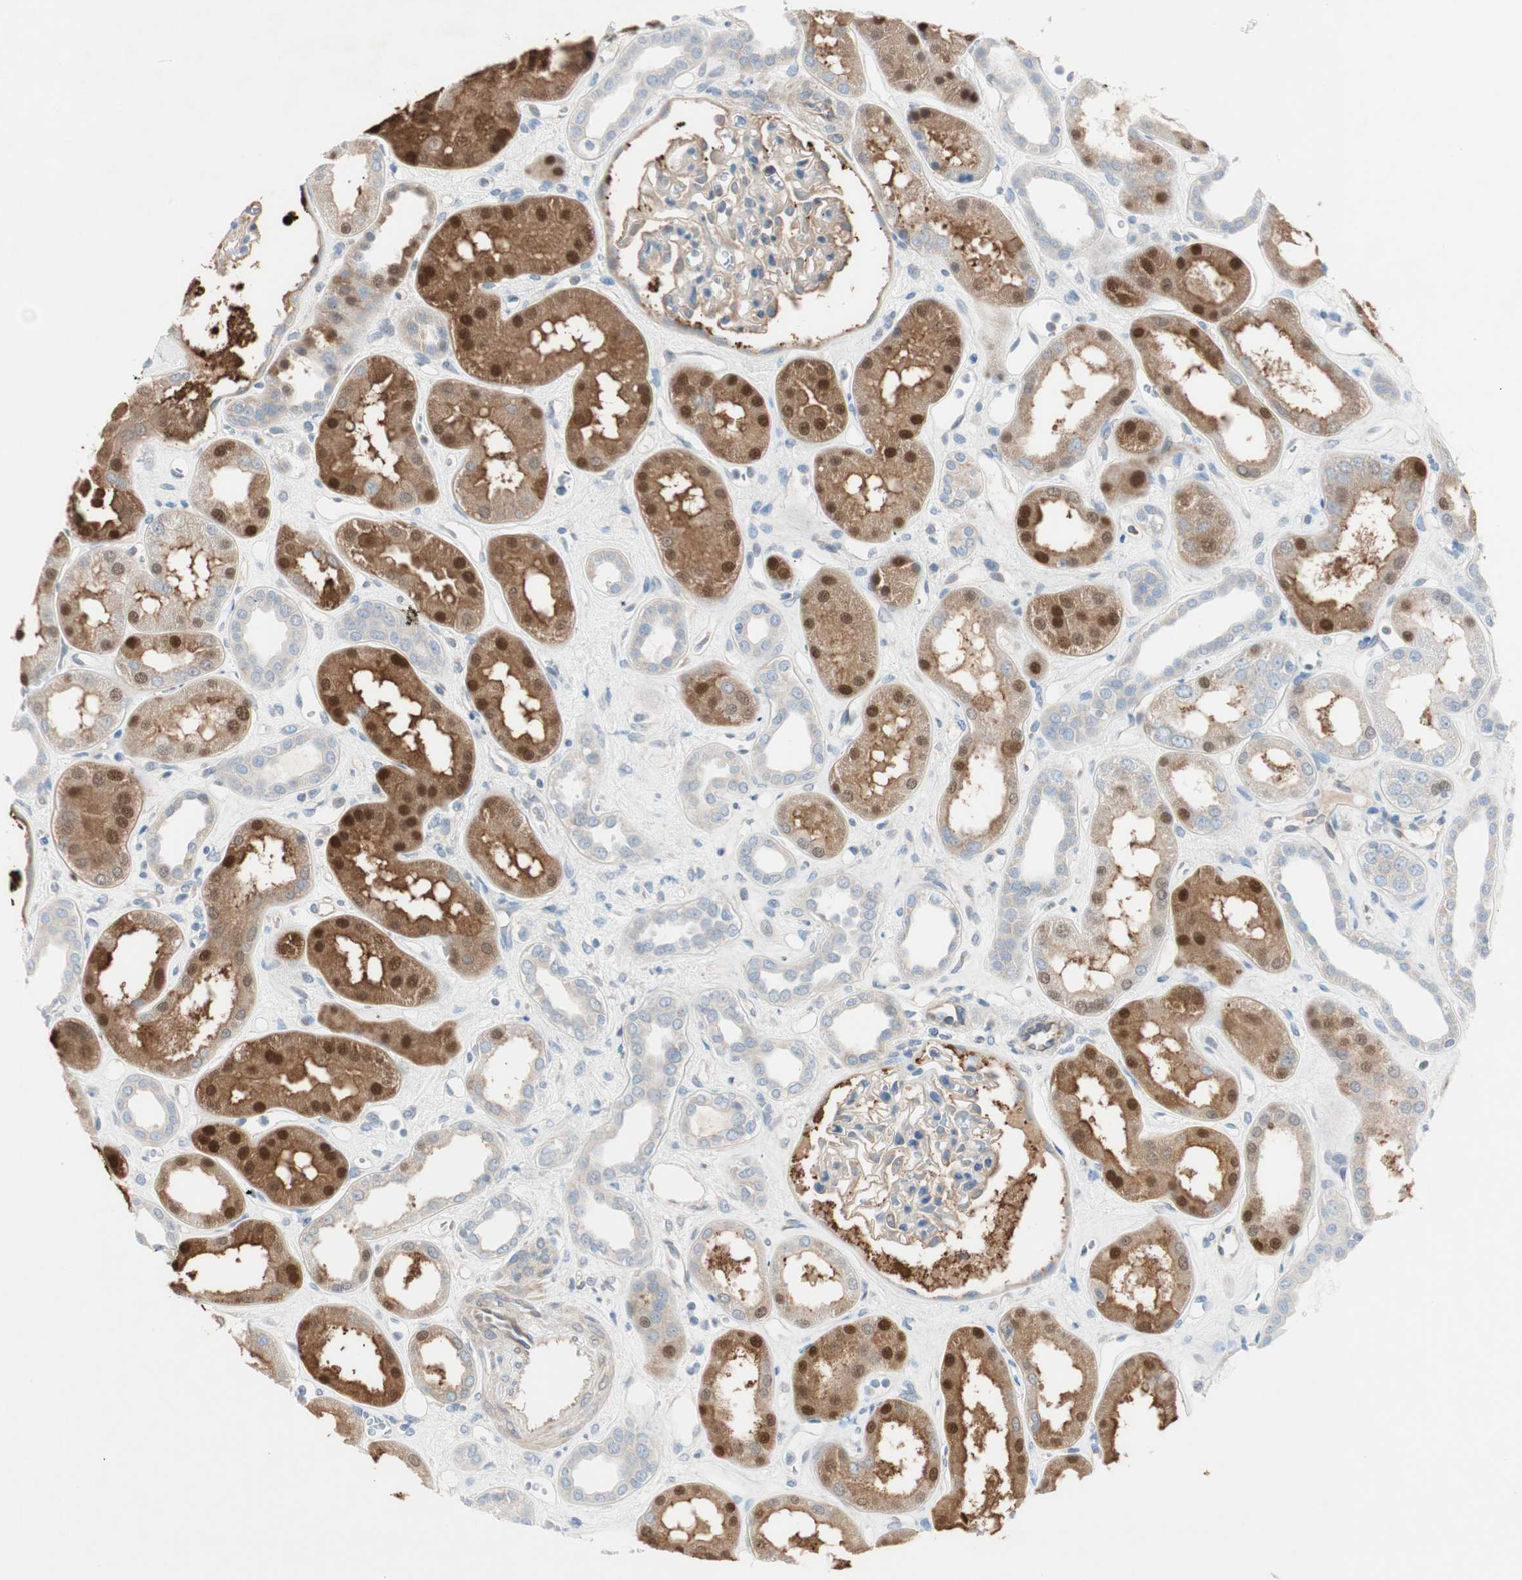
{"staining": {"intensity": "negative", "quantity": "none", "location": "none"}, "tissue": "kidney", "cell_type": "Cells in glomeruli", "image_type": "normal", "snomed": [{"axis": "morphology", "description": "Normal tissue, NOS"}, {"axis": "topography", "description": "Kidney"}], "caption": "DAB (3,3'-diaminobenzidine) immunohistochemical staining of unremarkable human kidney reveals no significant expression in cells in glomeruli. (Immunohistochemistry (ihc), brightfield microscopy, high magnification).", "gene": "CDK3", "patient": {"sex": "male", "age": 59}}